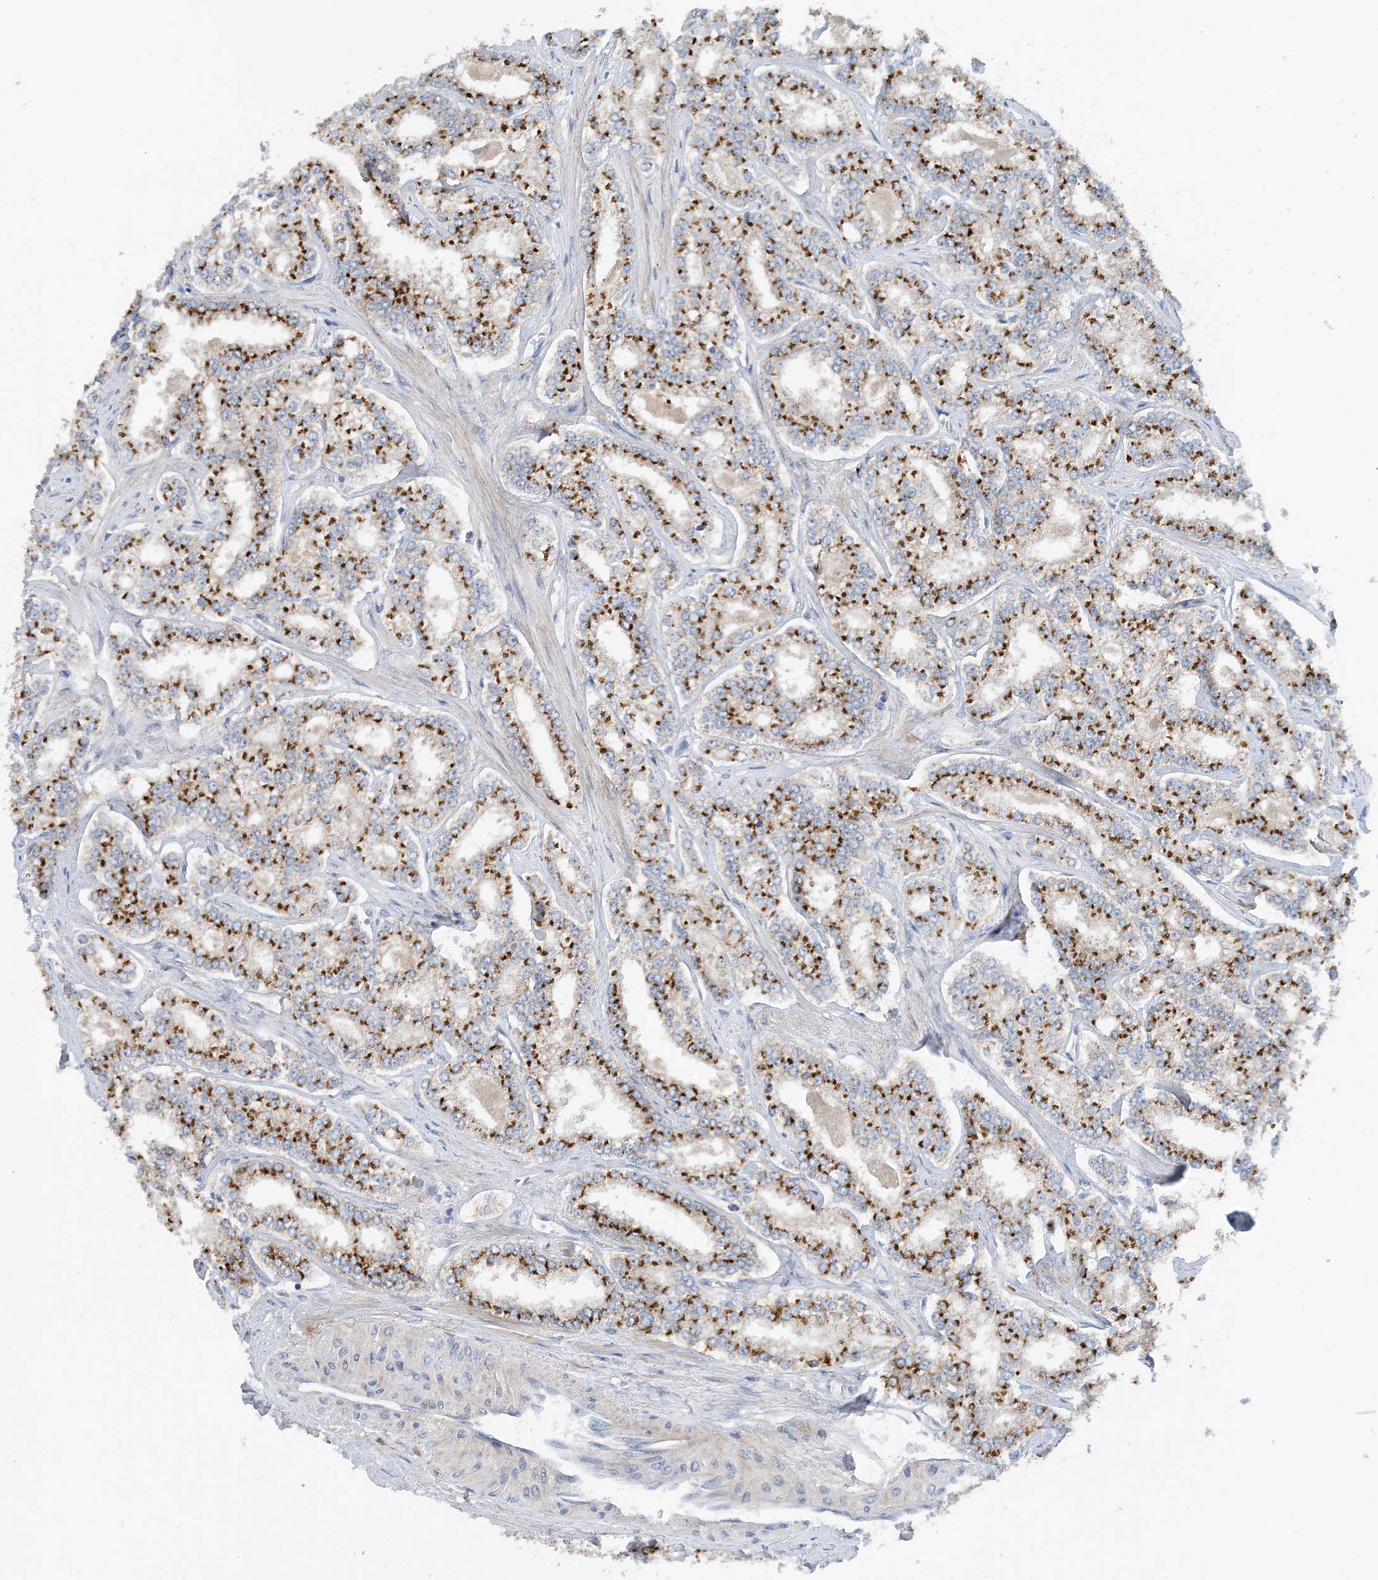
{"staining": {"intensity": "strong", "quantity": ">75%", "location": "cytoplasmic/membranous"}, "tissue": "prostate cancer", "cell_type": "Tumor cells", "image_type": "cancer", "snomed": [{"axis": "morphology", "description": "Normal tissue, NOS"}, {"axis": "morphology", "description": "Adenocarcinoma, High grade"}, {"axis": "topography", "description": "Prostate"}], "caption": "A high-resolution photomicrograph shows immunohistochemistry staining of prostate adenocarcinoma (high-grade), which displays strong cytoplasmic/membranous staining in approximately >75% of tumor cells.", "gene": "EIF2A", "patient": {"sex": "male", "age": 83}}